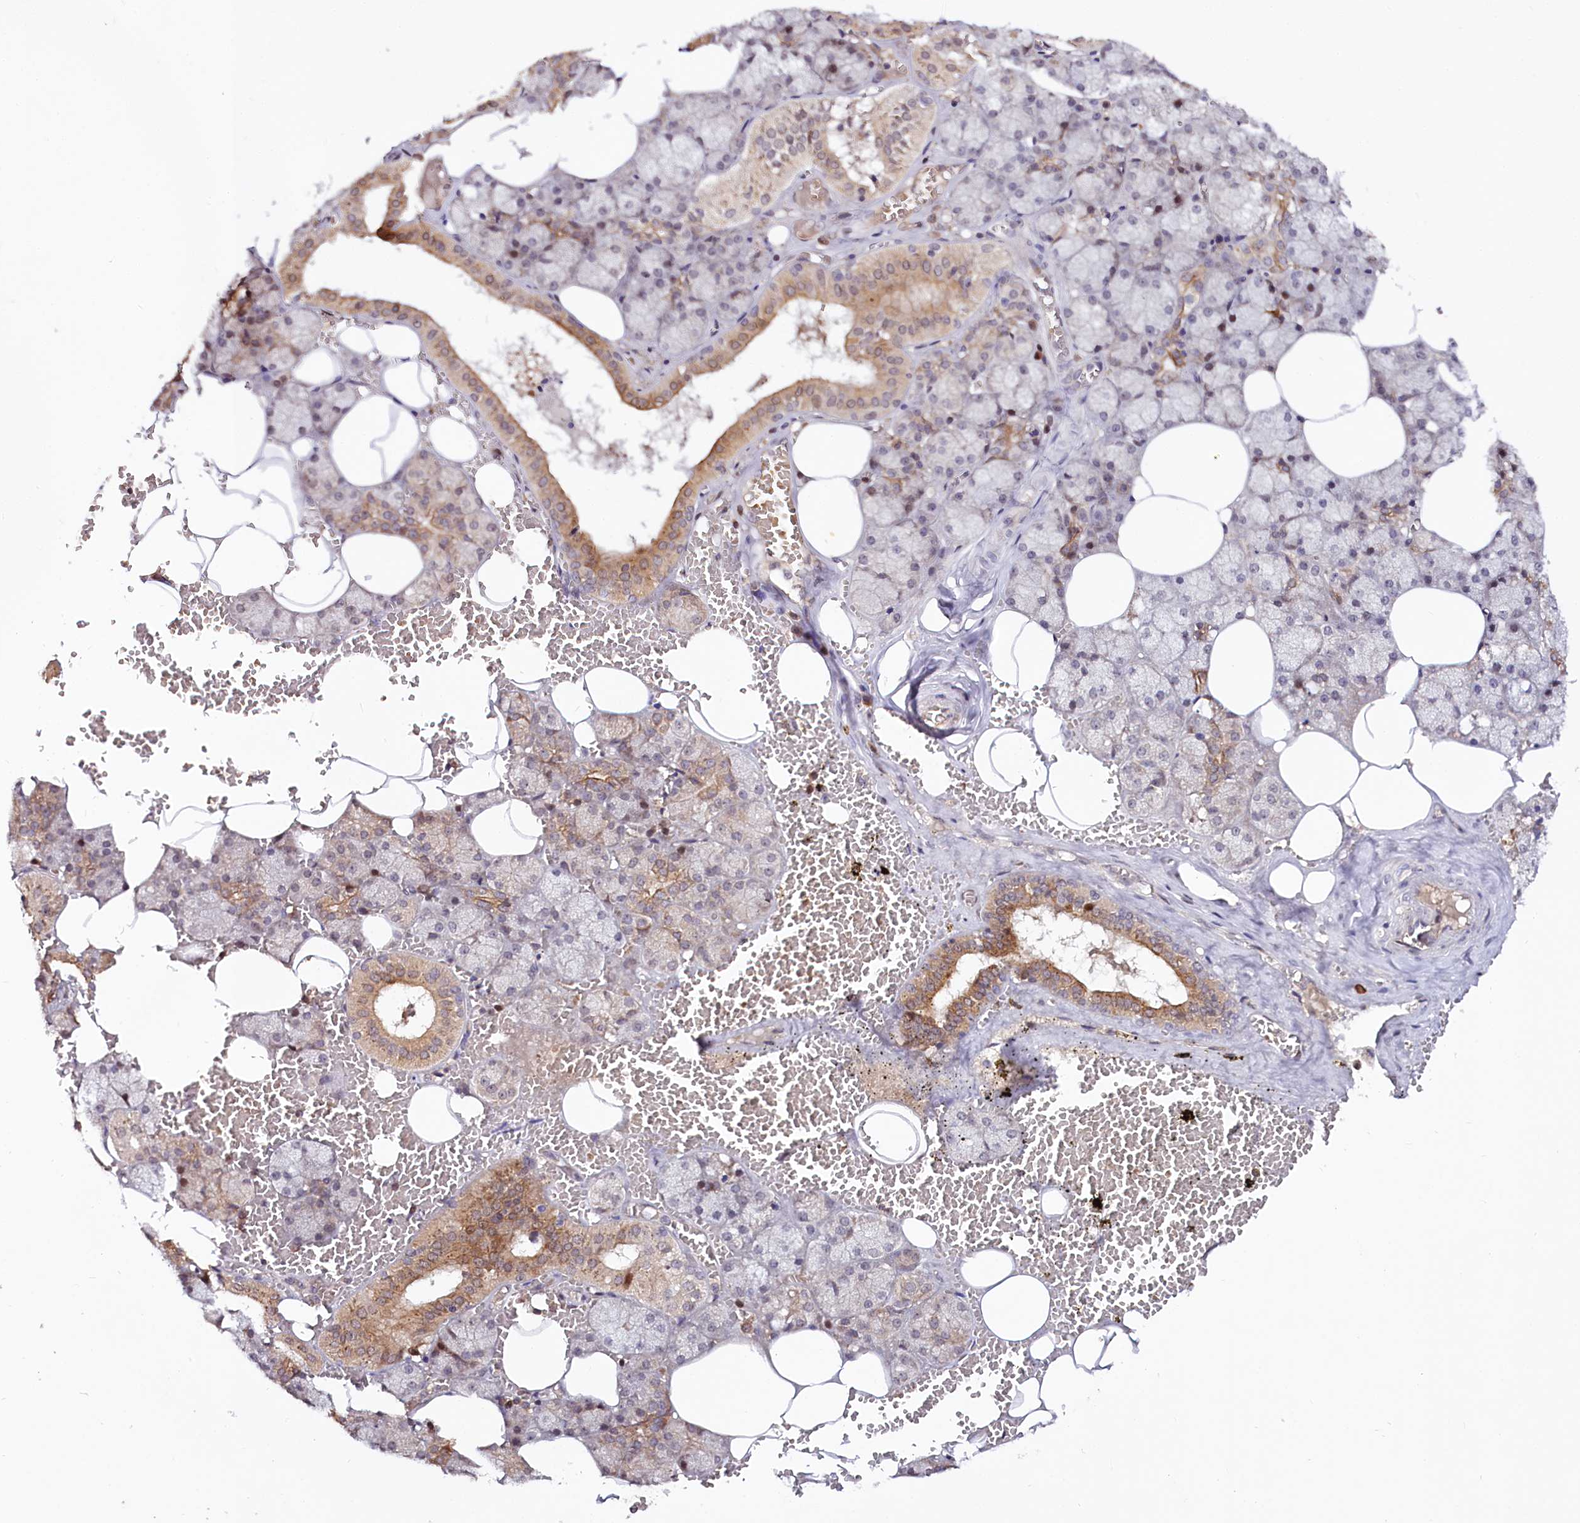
{"staining": {"intensity": "strong", "quantity": "25%-75%", "location": "cytoplasmic/membranous"}, "tissue": "salivary gland", "cell_type": "Glandular cells", "image_type": "normal", "snomed": [{"axis": "morphology", "description": "Normal tissue, NOS"}, {"axis": "topography", "description": "Salivary gland"}], "caption": "Immunohistochemical staining of normal human salivary gland demonstrates strong cytoplasmic/membranous protein staining in approximately 25%-75% of glandular cells.", "gene": "N4BP2L1", "patient": {"sex": "male", "age": 62}}